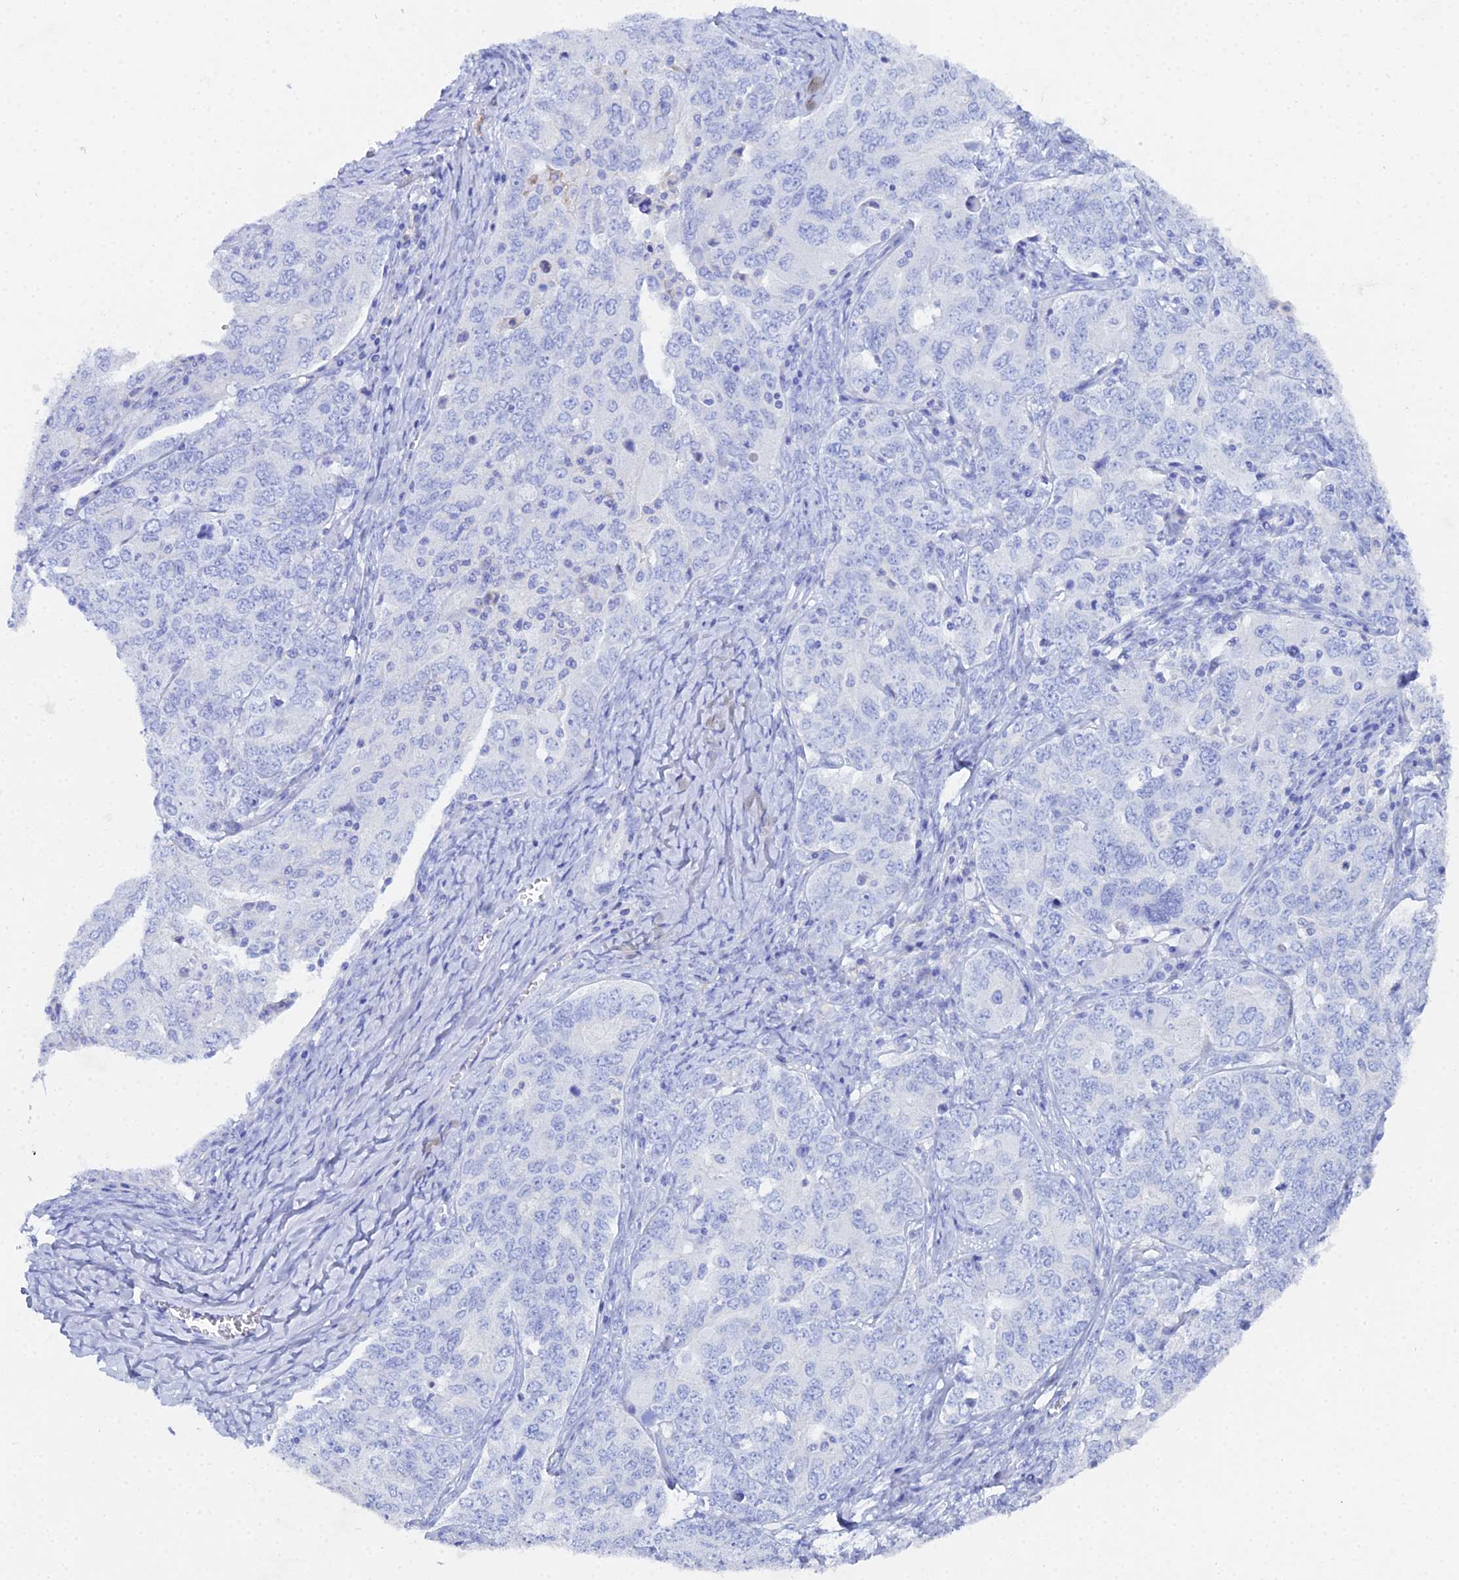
{"staining": {"intensity": "negative", "quantity": "none", "location": "none"}, "tissue": "ovarian cancer", "cell_type": "Tumor cells", "image_type": "cancer", "snomed": [{"axis": "morphology", "description": "Carcinoma, endometroid"}, {"axis": "topography", "description": "Ovary"}], "caption": "Human ovarian cancer (endometroid carcinoma) stained for a protein using immunohistochemistry (IHC) displays no positivity in tumor cells.", "gene": "CELA3A", "patient": {"sex": "female", "age": 62}}